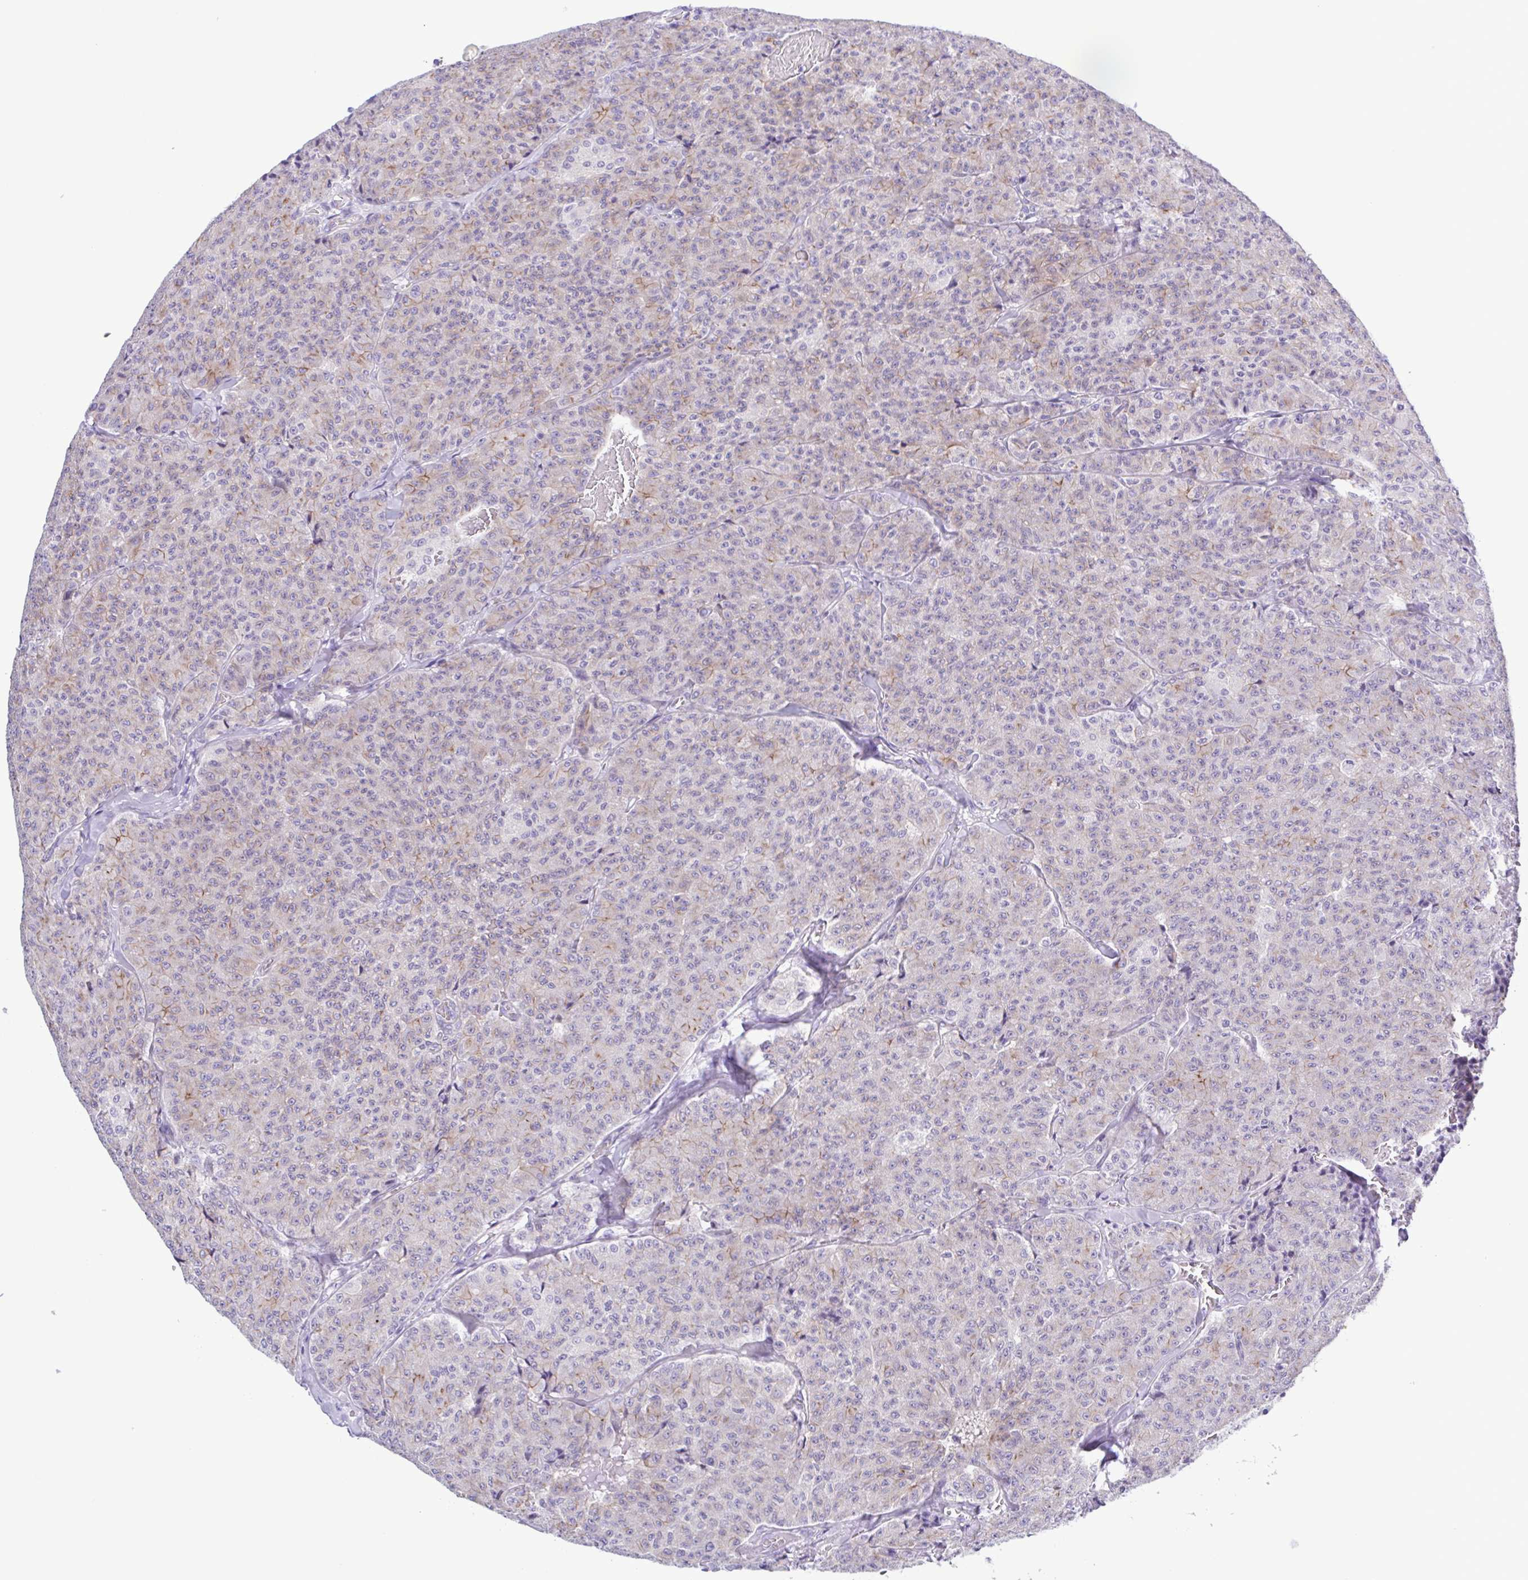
{"staining": {"intensity": "weak", "quantity": "<25%", "location": "cytoplasmic/membranous"}, "tissue": "carcinoid", "cell_type": "Tumor cells", "image_type": "cancer", "snomed": [{"axis": "morphology", "description": "Carcinoid, malignant, NOS"}, {"axis": "topography", "description": "Lung"}], "caption": "Immunohistochemistry image of malignant carcinoid stained for a protein (brown), which shows no positivity in tumor cells.", "gene": "CYP11A1", "patient": {"sex": "male", "age": 71}}